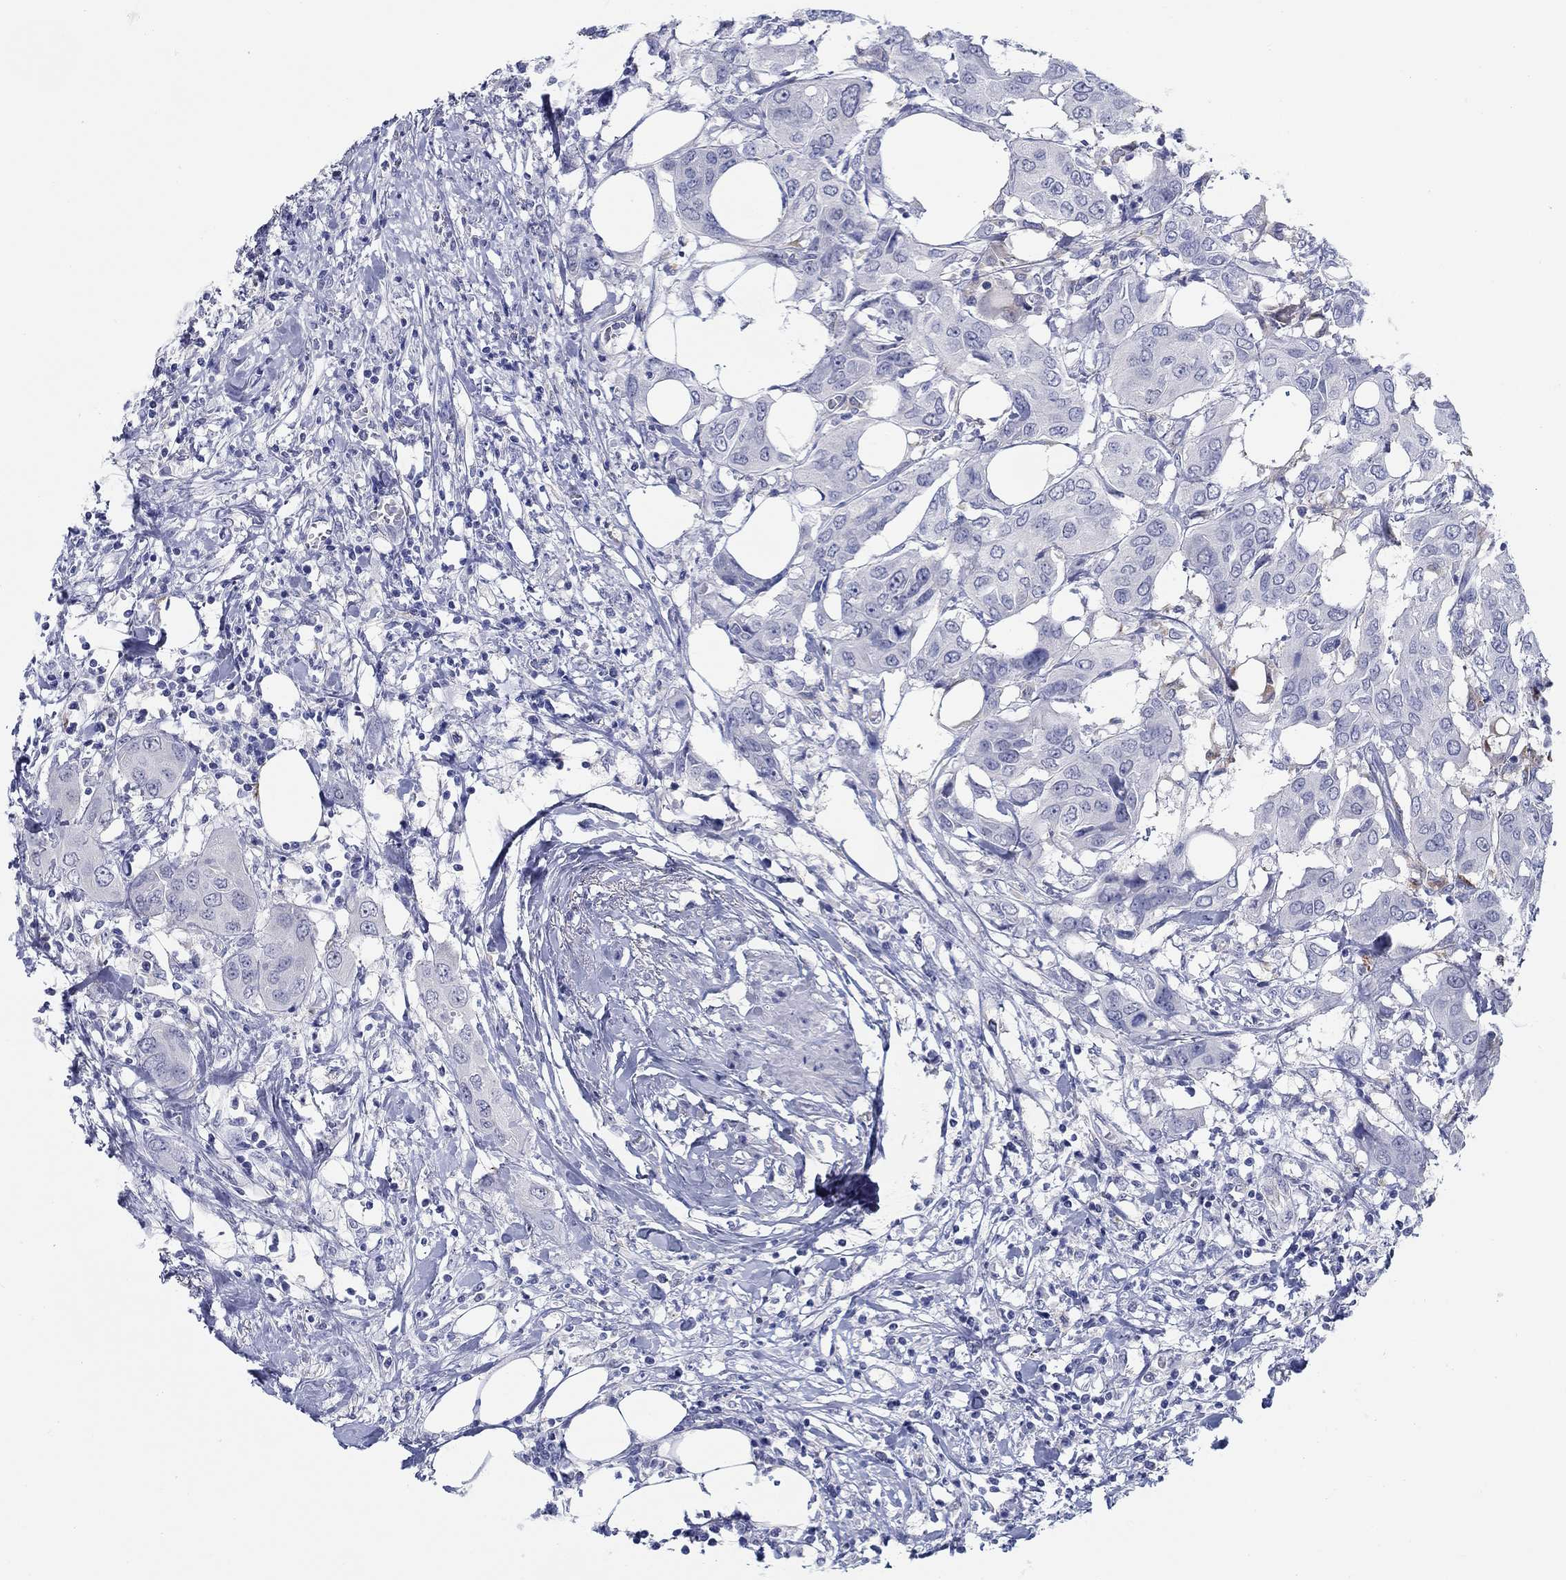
{"staining": {"intensity": "negative", "quantity": "none", "location": "none"}, "tissue": "urothelial cancer", "cell_type": "Tumor cells", "image_type": "cancer", "snomed": [{"axis": "morphology", "description": "Urothelial carcinoma, NOS"}, {"axis": "morphology", "description": "Urothelial carcinoma, High grade"}, {"axis": "topography", "description": "Urinary bladder"}], "caption": "A micrograph of urothelial carcinoma (high-grade) stained for a protein reveals no brown staining in tumor cells.", "gene": "RAP1GAP", "patient": {"sex": "male", "age": 63}}